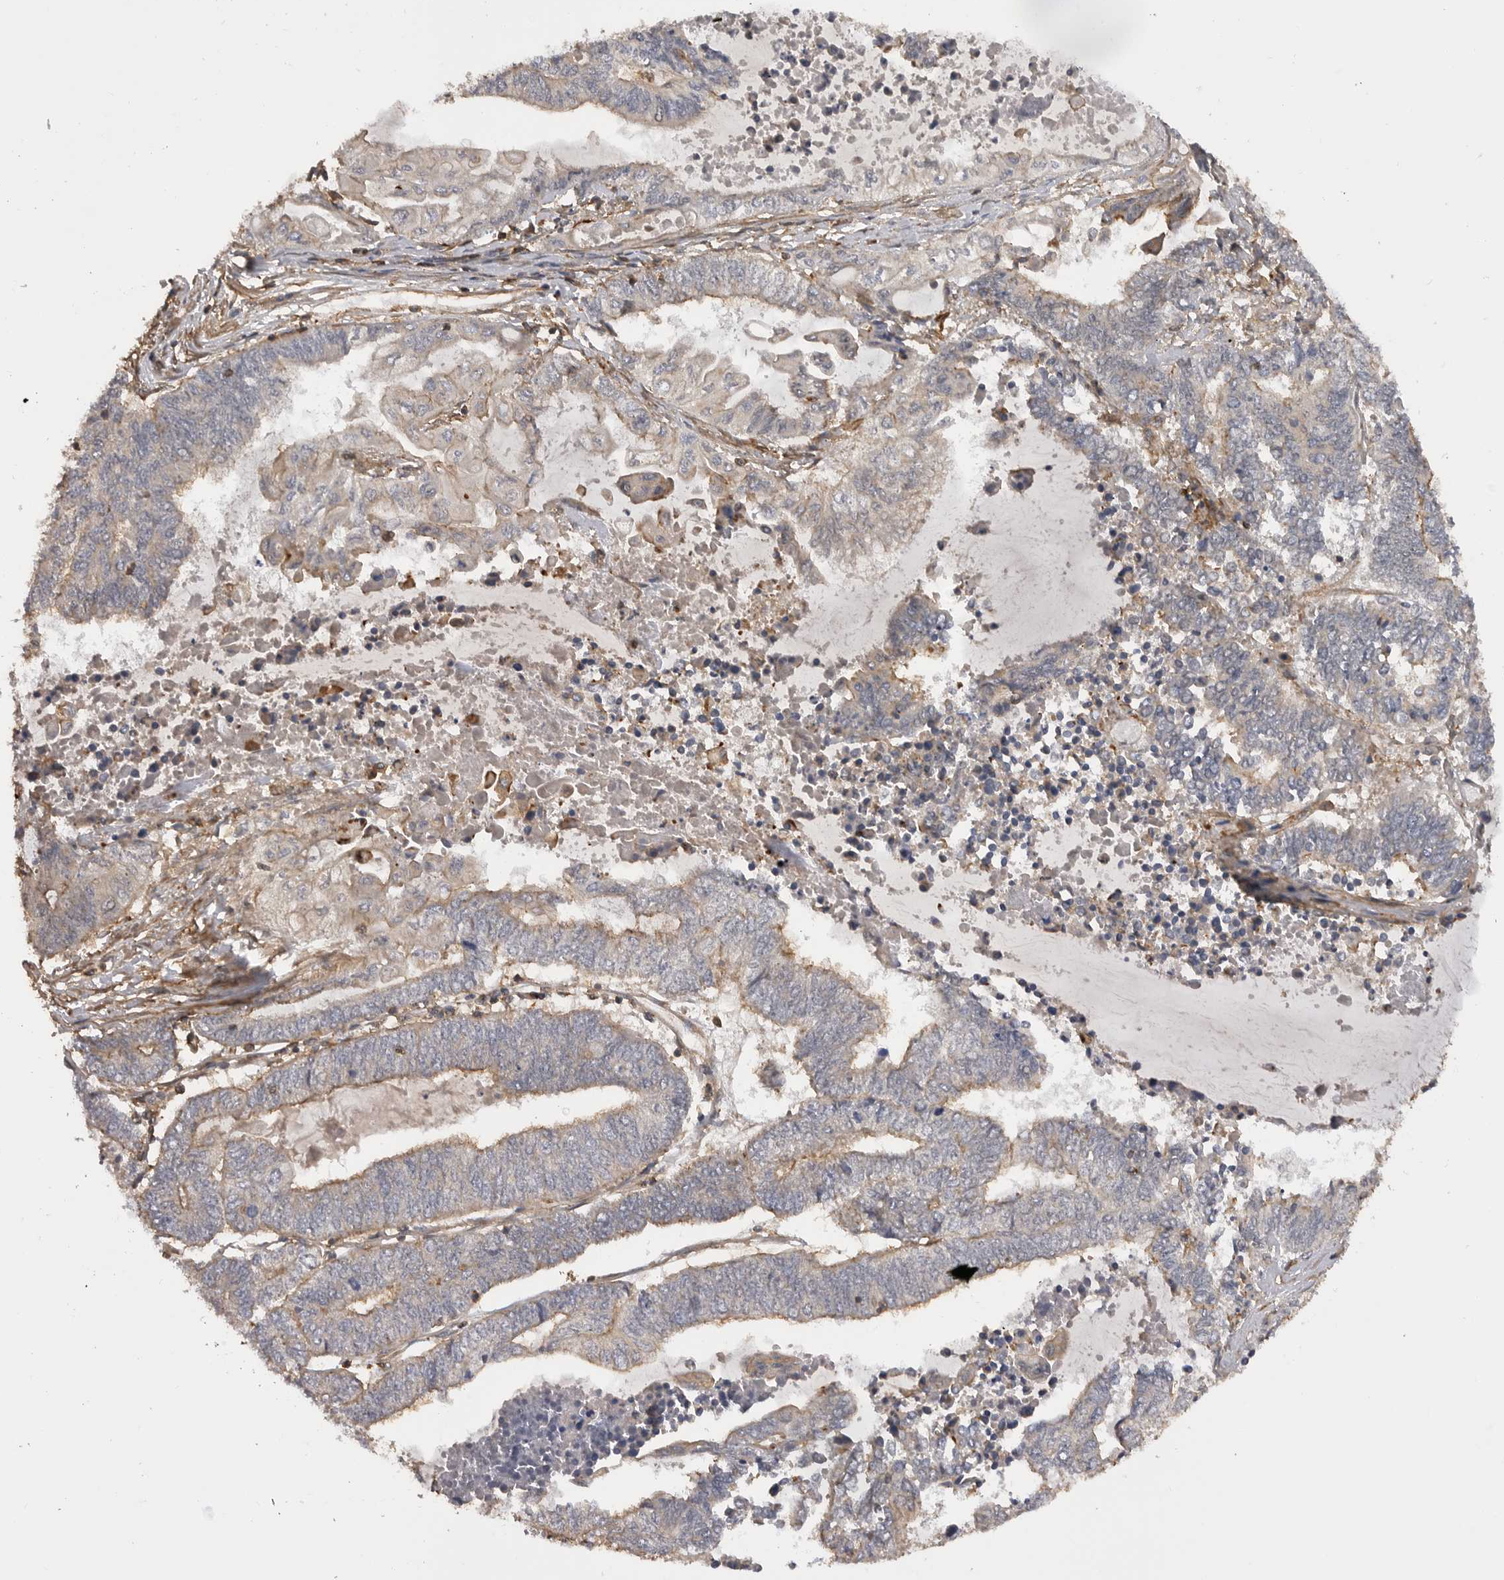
{"staining": {"intensity": "weak", "quantity": "<25%", "location": "cytoplasmic/membranous"}, "tissue": "endometrial cancer", "cell_type": "Tumor cells", "image_type": "cancer", "snomed": [{"axis": "morphology", "description": "Adenocarcinoma, NOS"}, {"axis": "topography", "description": "Uterus"}, {"axis": "topography", "description": "Endometrium"}], "caption": "This is an immunohistochemistry (IHC) histopathology image of human adenocarcinoma (endometrial). There is no expression in tumor cells.", "gene": "TRIM56", "patient": {"sex": "female", "age": 70}}